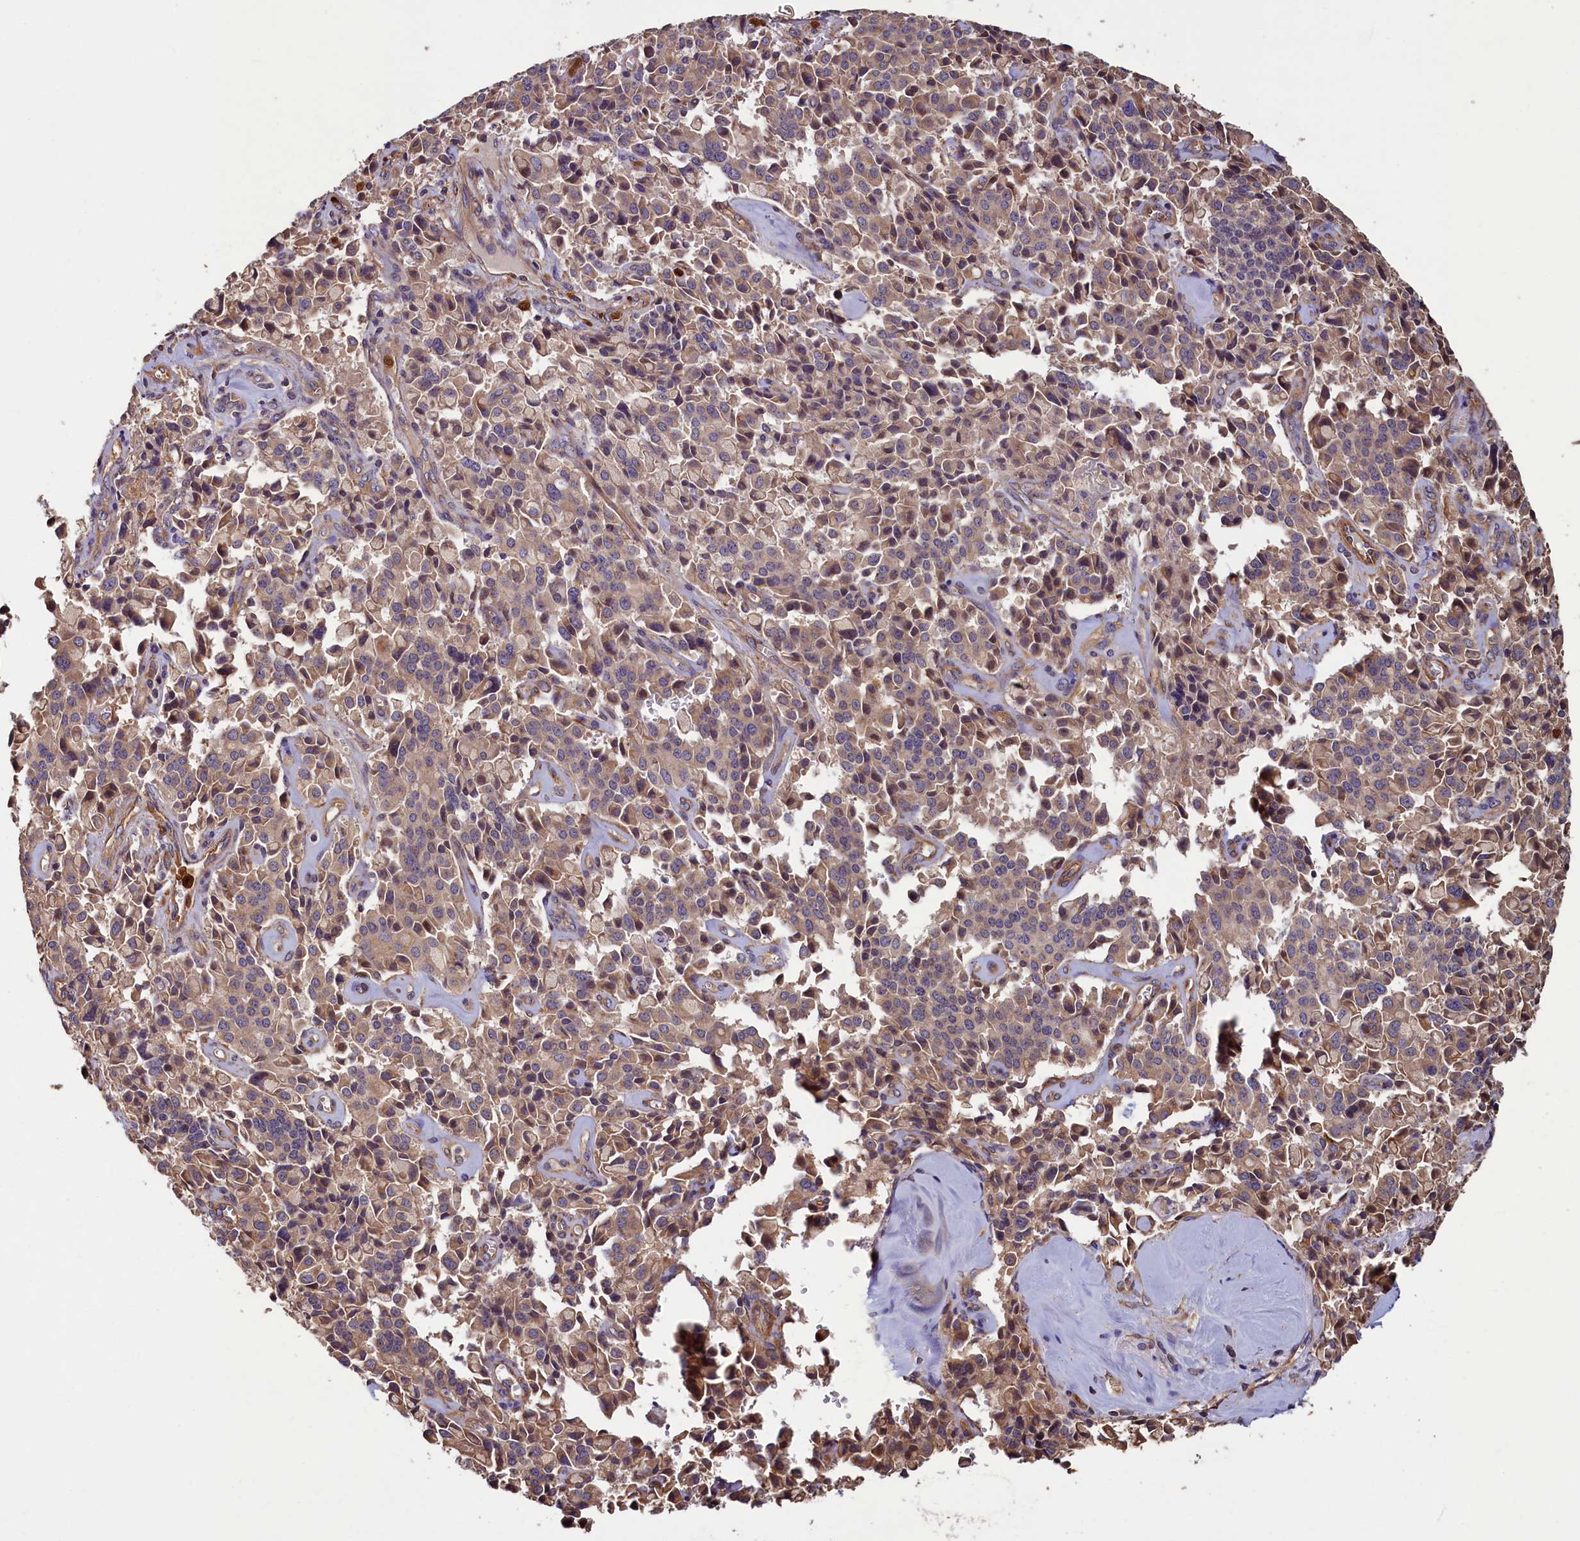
{"staining": {"intensity": "moderate", "quantity": ">75%", "location": "cytoplasmic/membranous"}, "tissue": "pancreatic cancer", "cell_type": "Tumor cells", "image_type": "cancer", "snomed": [{"axis": "morphology", "description": "Adenocarcinoma, NOS"}, {"axis": "topography", "description": "Pancreas"}], "caption": "Moderate cytoplasmic/membranous protein staining is identified in about >75% of tumor cells in pancreatic adenocarcinoma.", "gene": "CCDC102B", "patient": {"sex": "male", "age": 65}}